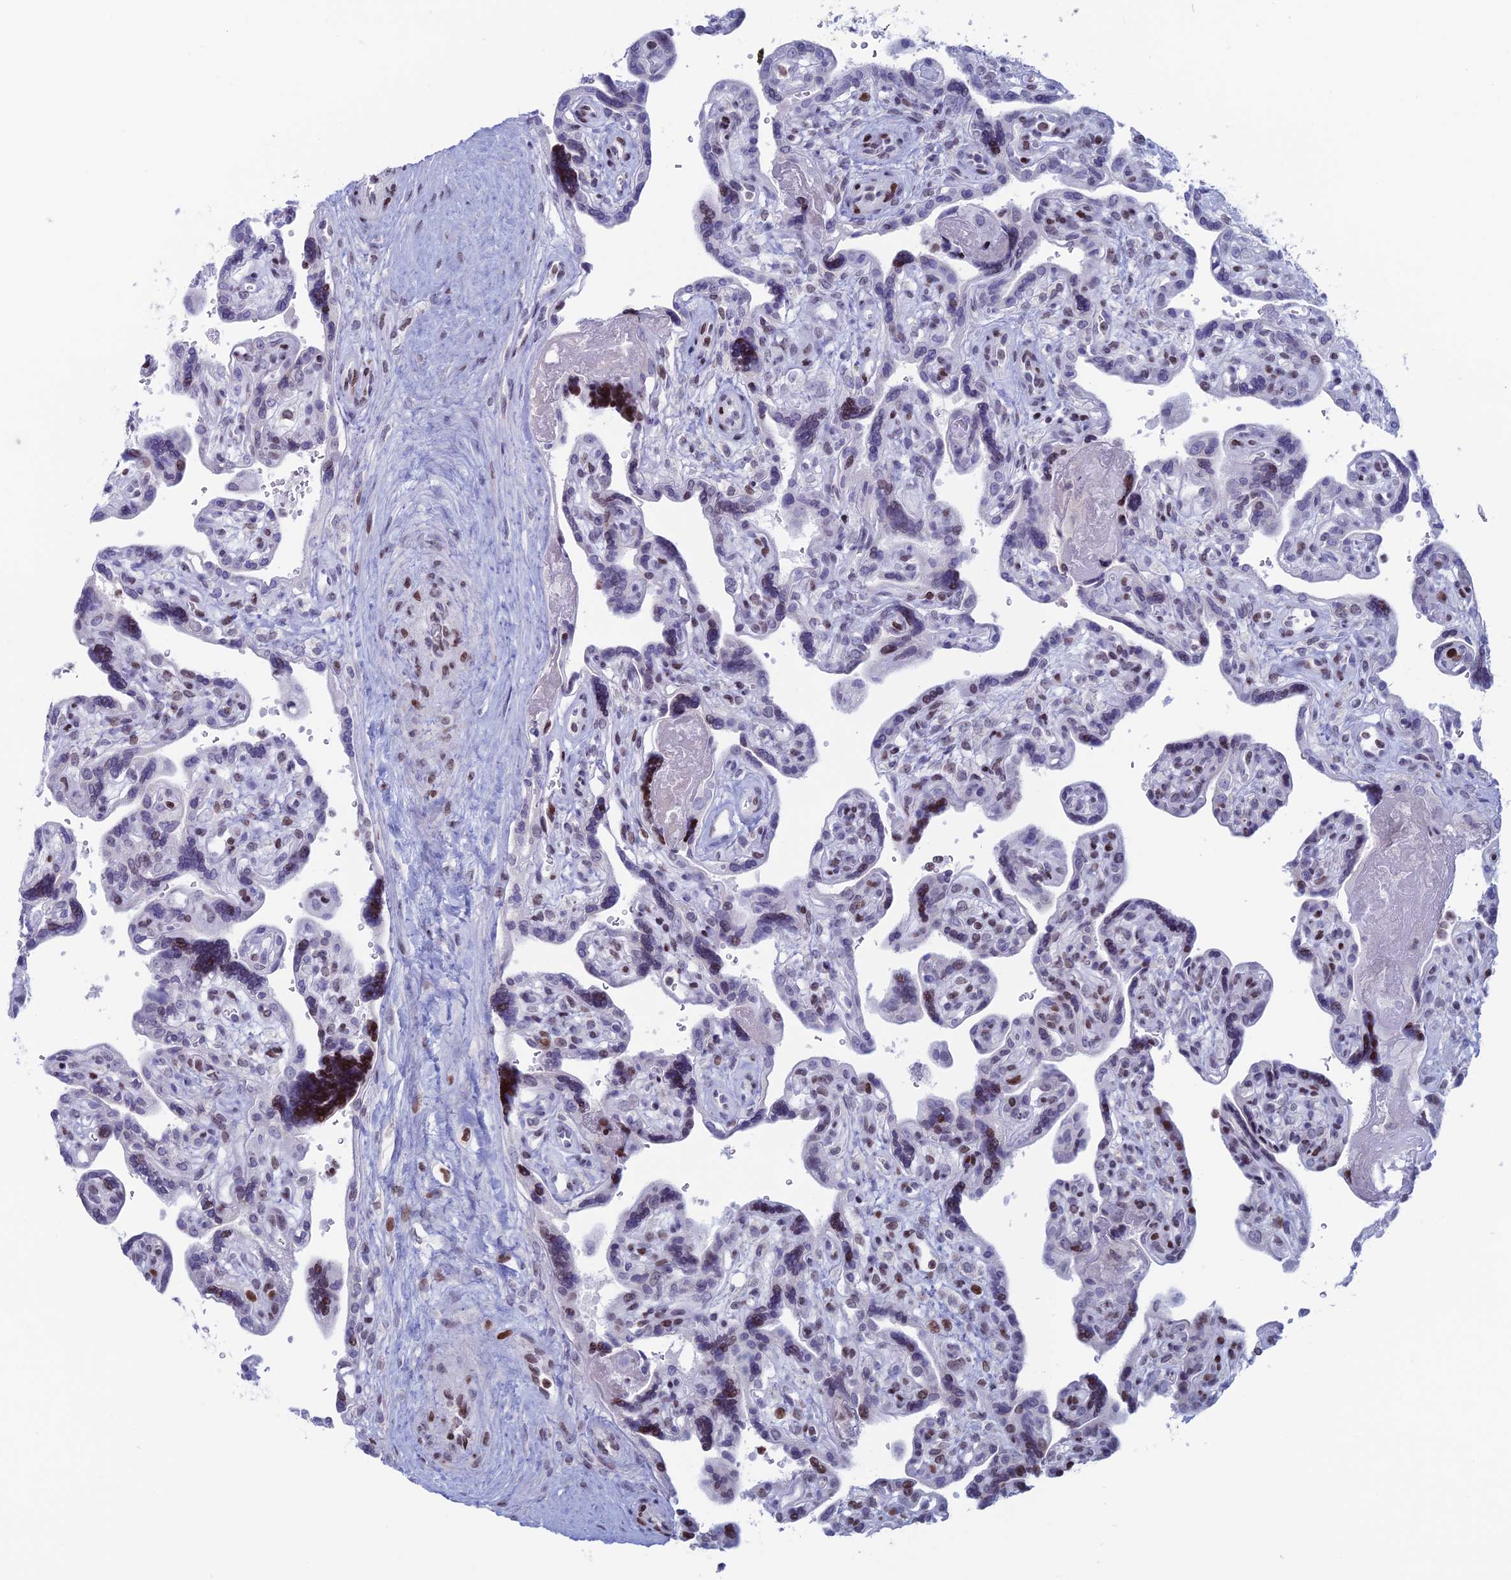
{"staining": {"intensity": "moderate", "quantity": "<25%", "location": "nuclear"}, "tissue": "placenta", "cell_type": "Trophoblastic cells", "image_type": "normal", "snomed": [{"axis": "morphology", "description": "Normal tissue, NOS"}, {"axis": "topography", "description": "Placenta"}], "caption": "Immunohistochemistry (IHC) photomicrograph of normal placenta: human placenta stained using immunohistochemistry displays low levels of moderate protein expression localized specifically in the nuclear of trophoblastic cells, appearing as a nuclear brown color.", "gene": "CERS6", "patient": {"sex": "female", "age": 39}}